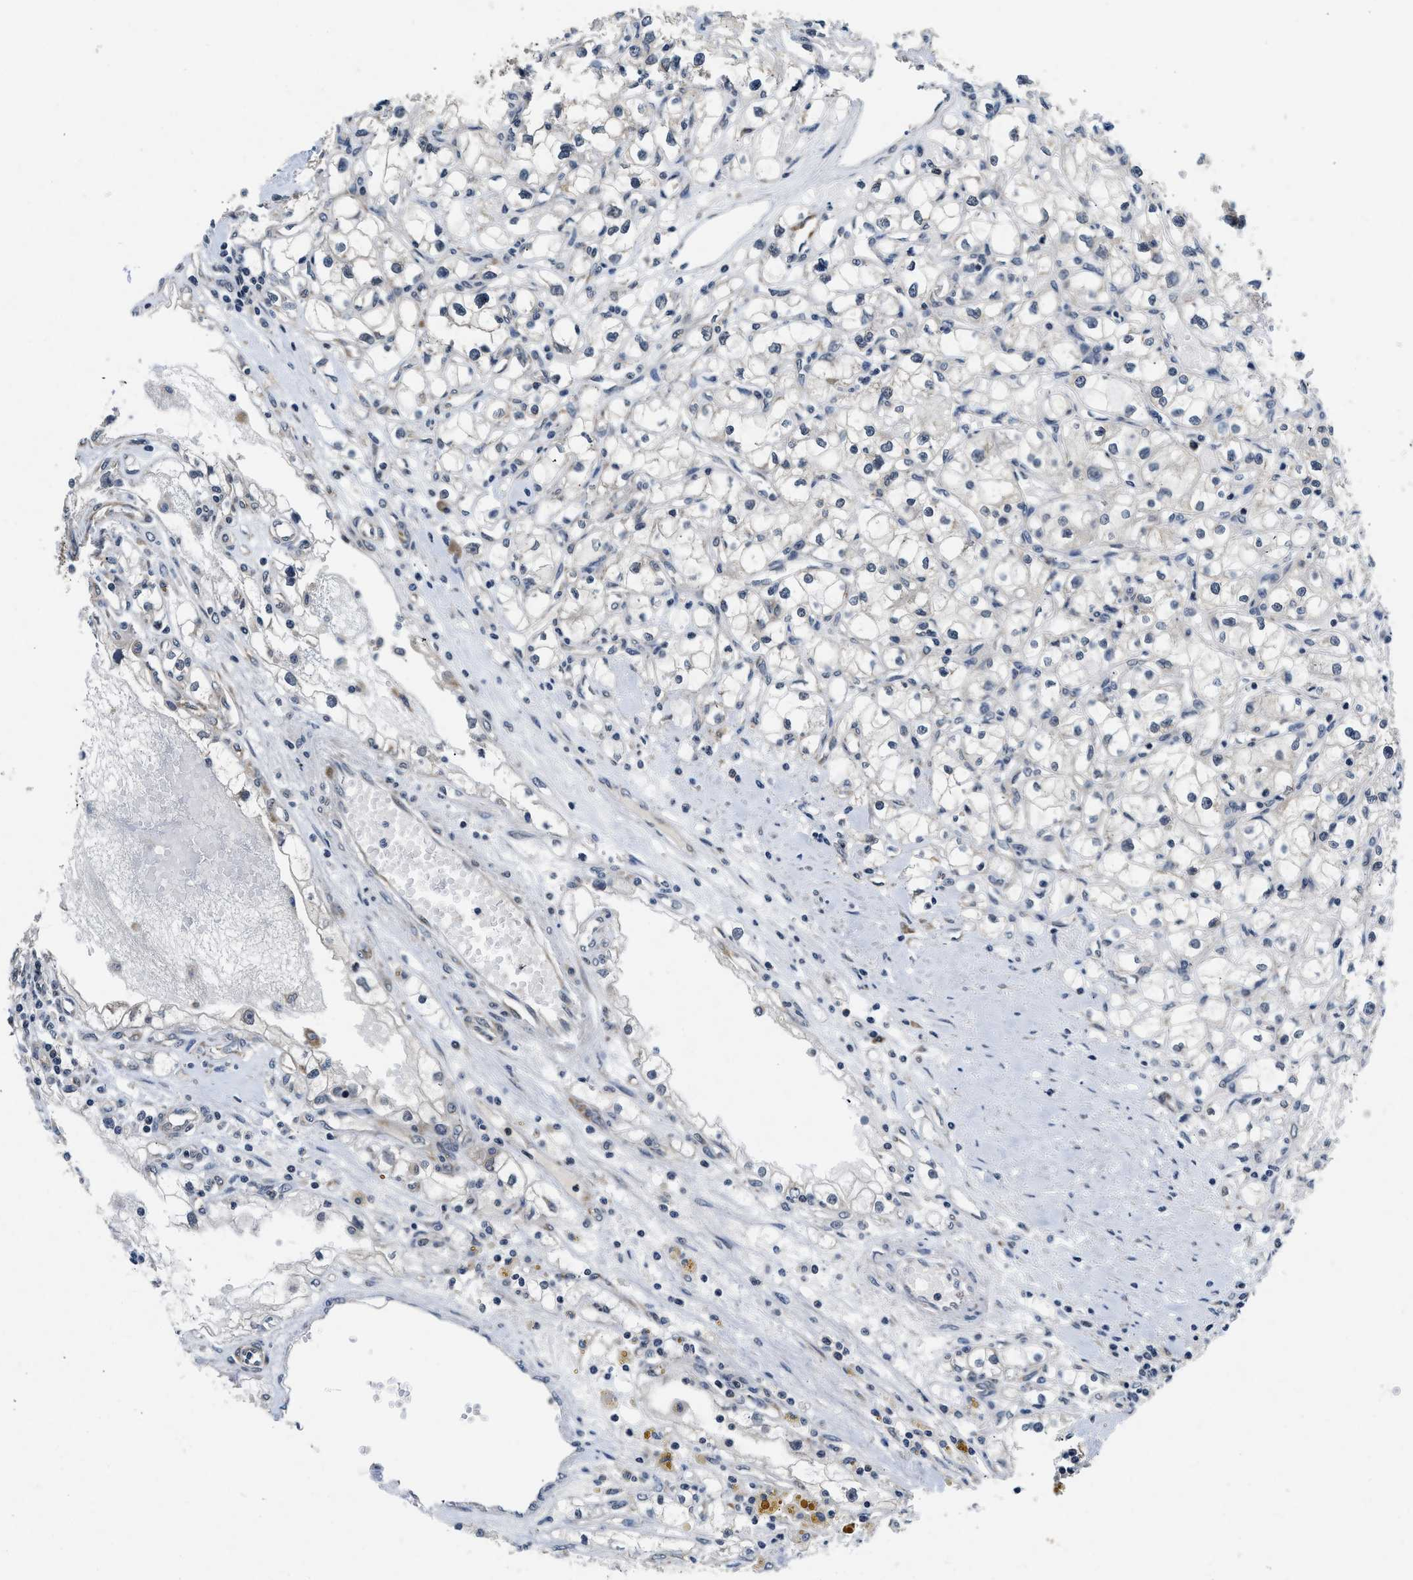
{"staining": {"intensity": "negative", "quantity": "none", "location": "none"}, "tissue": "renal cancer", "cell_type": "Tumor cells", "image_type": "cancer", "snomed": [{"axis": "morphology", "description": "Adenocarcinoma, NOS"}, {"axis": "topography", "description": "Kidney"}], "caption": "Adenocarcinoma (renal) stained for a protein using immunohistochemistry shows no staining tumor cells.", "gene": "PA2G4", "patient": {"sex": "male", "age": 56}}